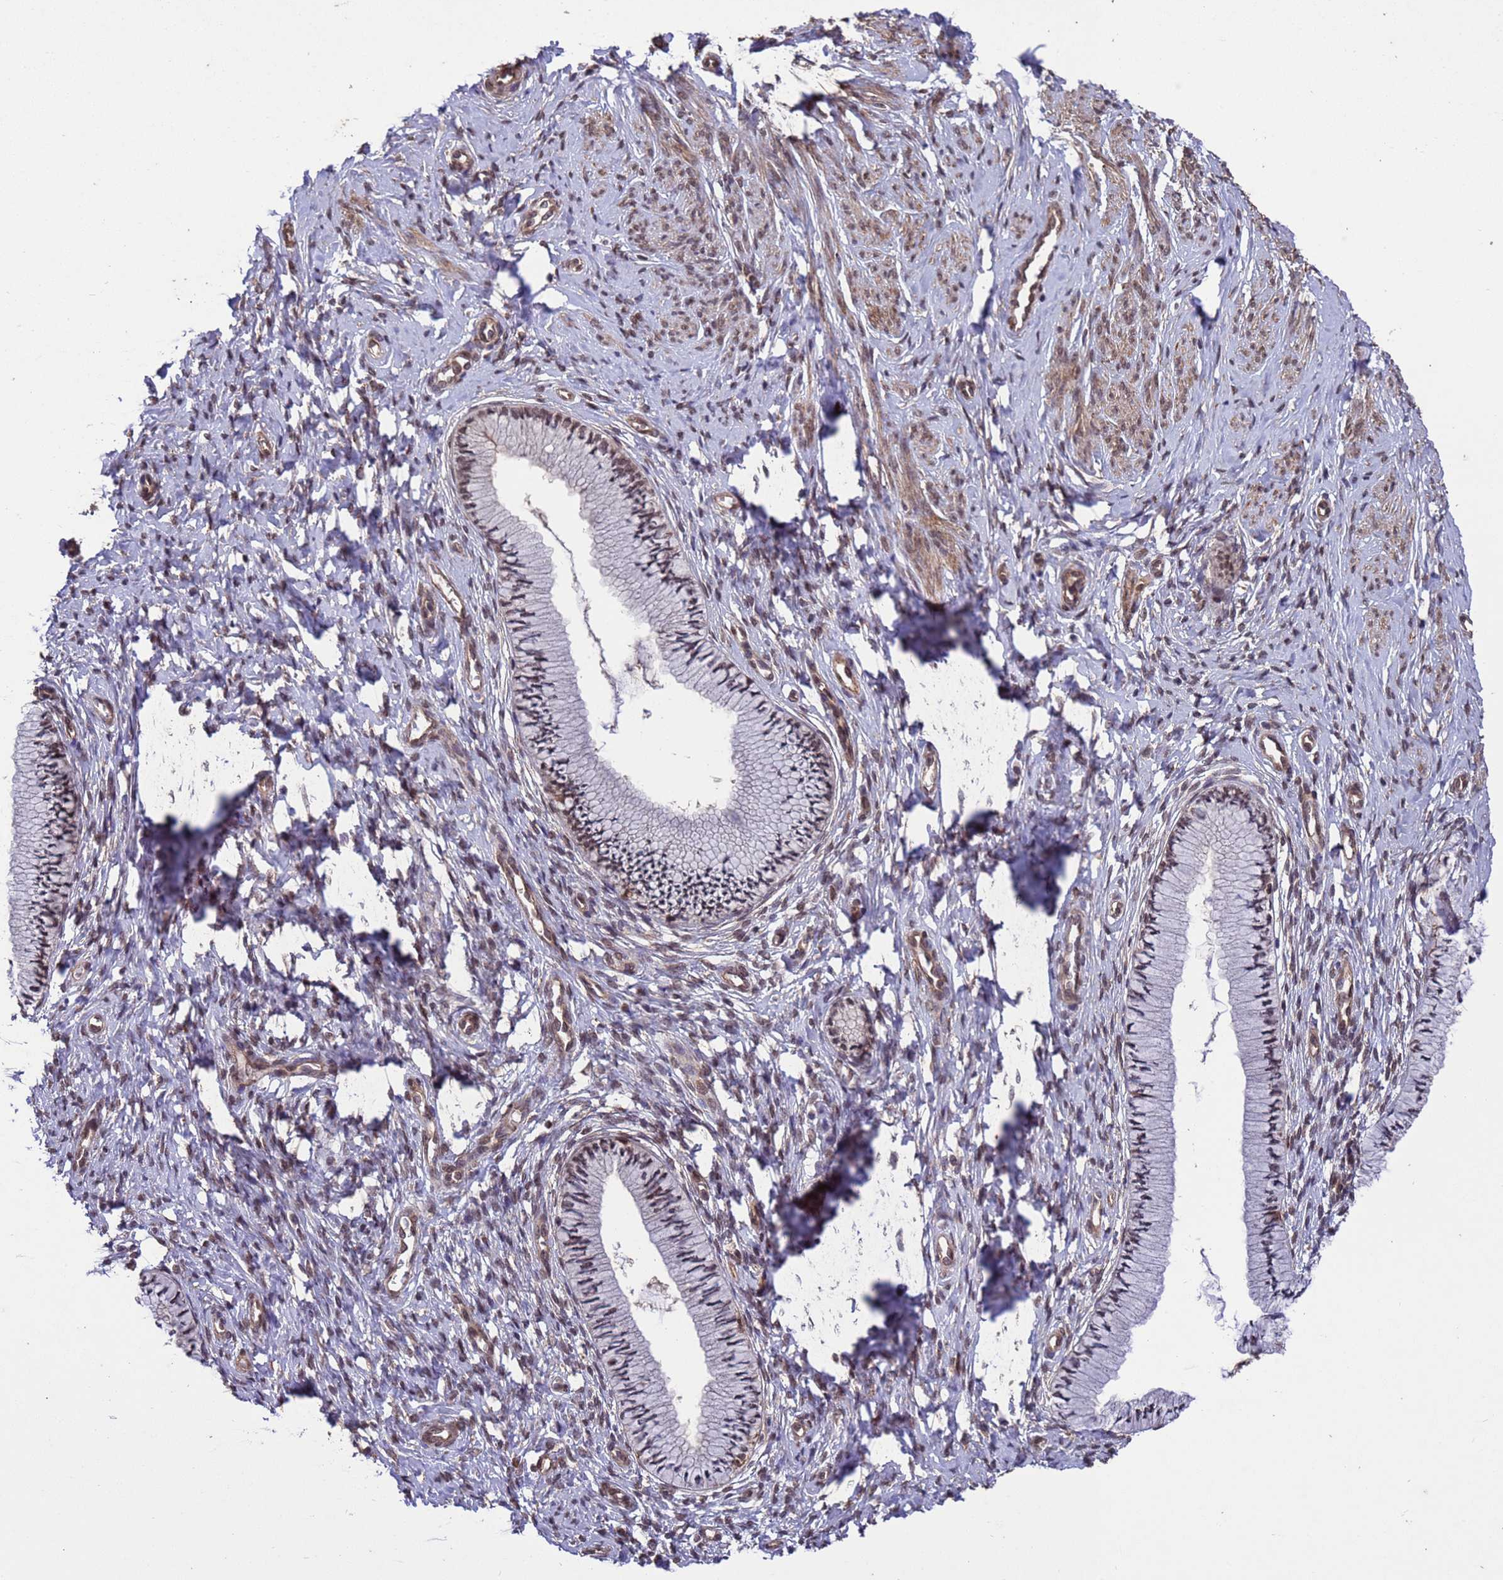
{"staining": {"intensity": "weak", "quantity": ">75%", "location": "nuclear"}, "tissue": "cervix", "cell_type": "Glandular cells", "image_type": "normal", "snomed": [{"axis": "morphology", "description": "Normal tissue, NOS"}, {"axis": "topography", "description": "Cervix"}], "caption": "DAB immunohistochemical staining of normal human cervix demonstrates weak nuclear protein expression in about >75% of glandular cells. (IHC, brightfield microscopy, high magnification).", "gene": "VSTM4", "patient": {"sex": "female", "age": 36}}